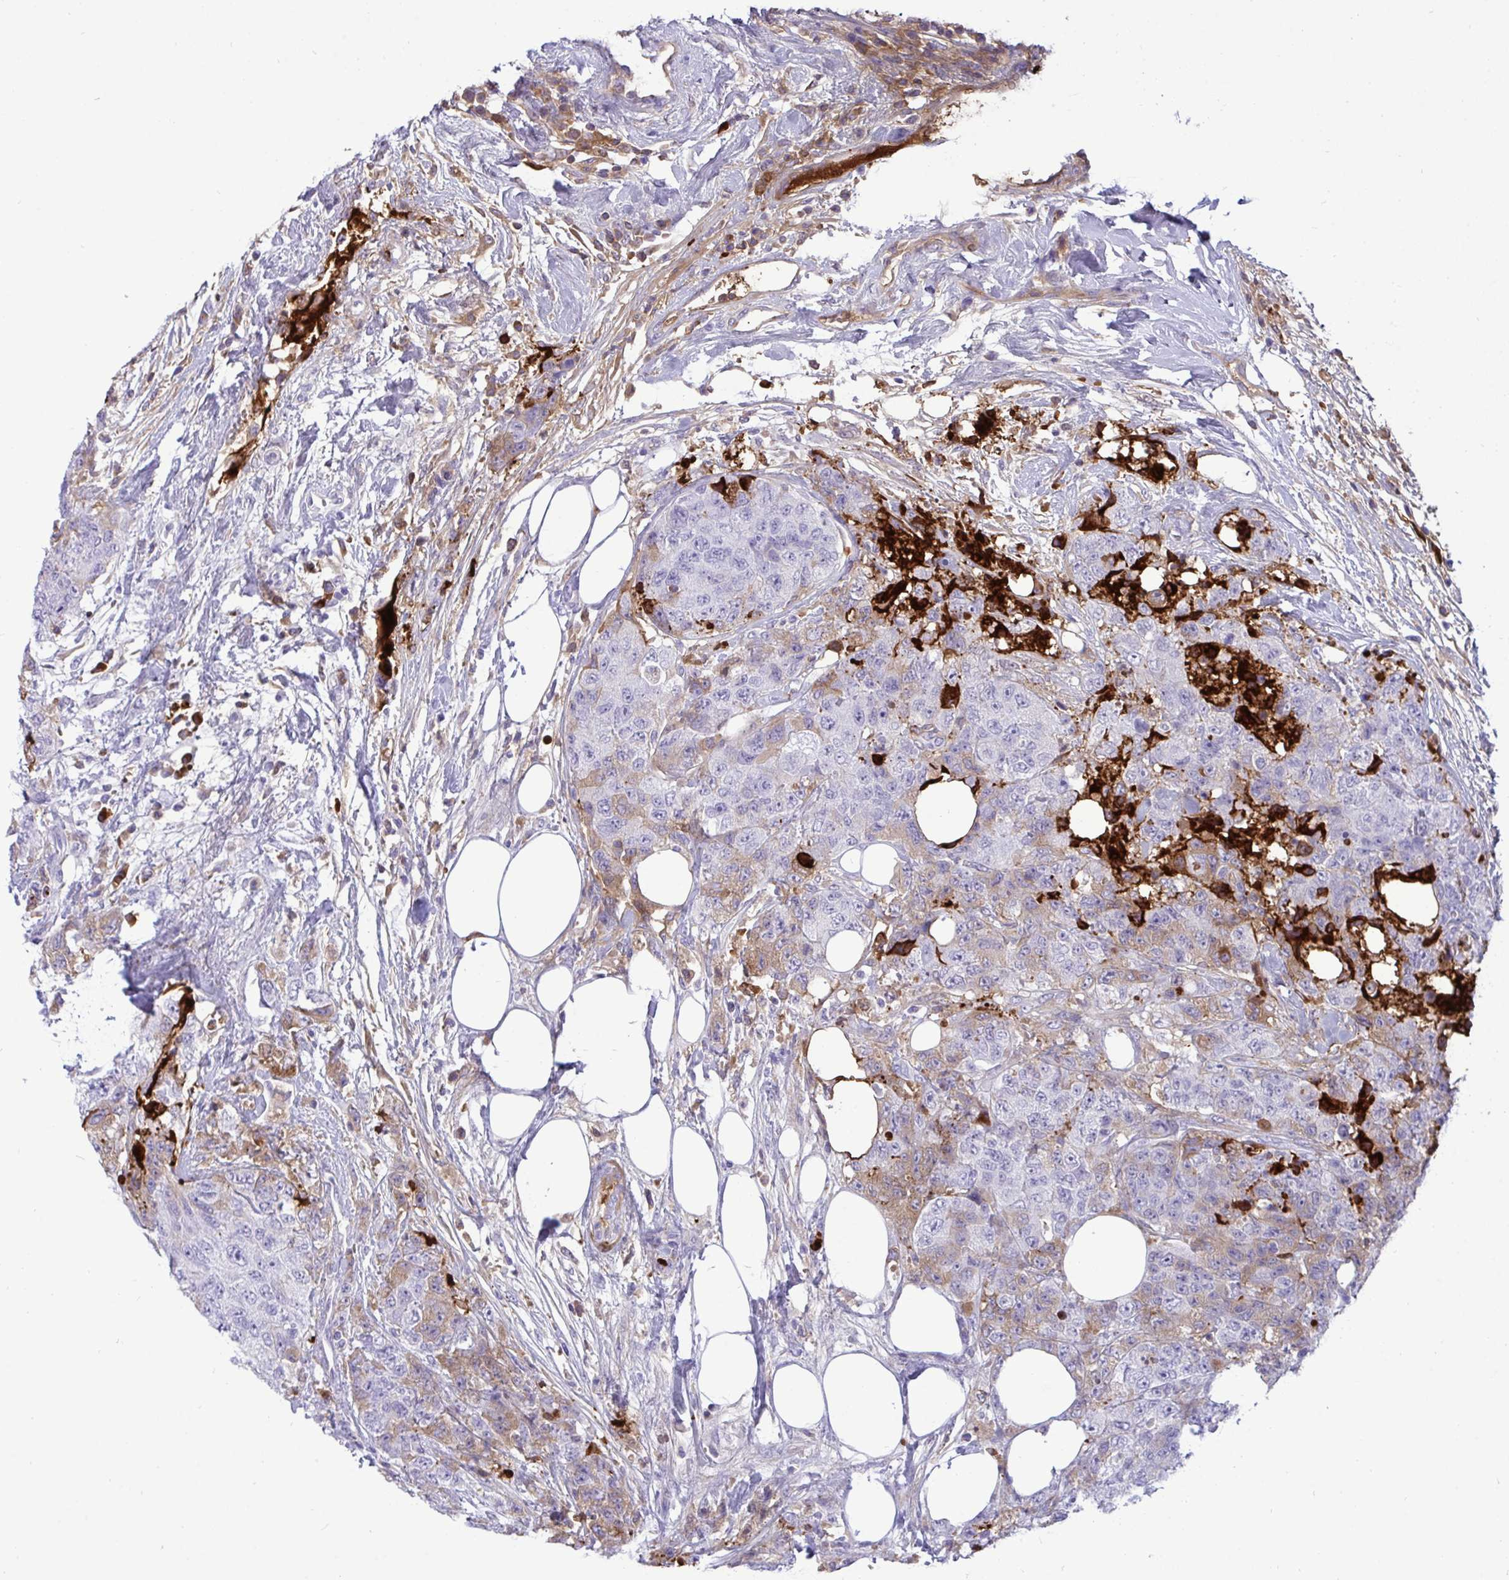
{"staining": {"intensity": "weak", "quantity": "25%-75%", "location": "cytoplasmic/membranous"}, "tissue": "urothelial cancer", "cell_type": "Tumor cells", "image_type": "cancer", "snomed": [{"axis": "morphology", "description": "Urothelial carcinoma, High grade"}, {"axis": "topography", "description": "Urinary bladder"}], "caption": "Urothelial carcinoma (high-grade) was stained to show a protein in brown. There is low levels of weak cytoplasmic/membranous staining in about 25%-75% of tumor cells.", "gene": "F2", "patient": {"sex": "female", "age": 78}}